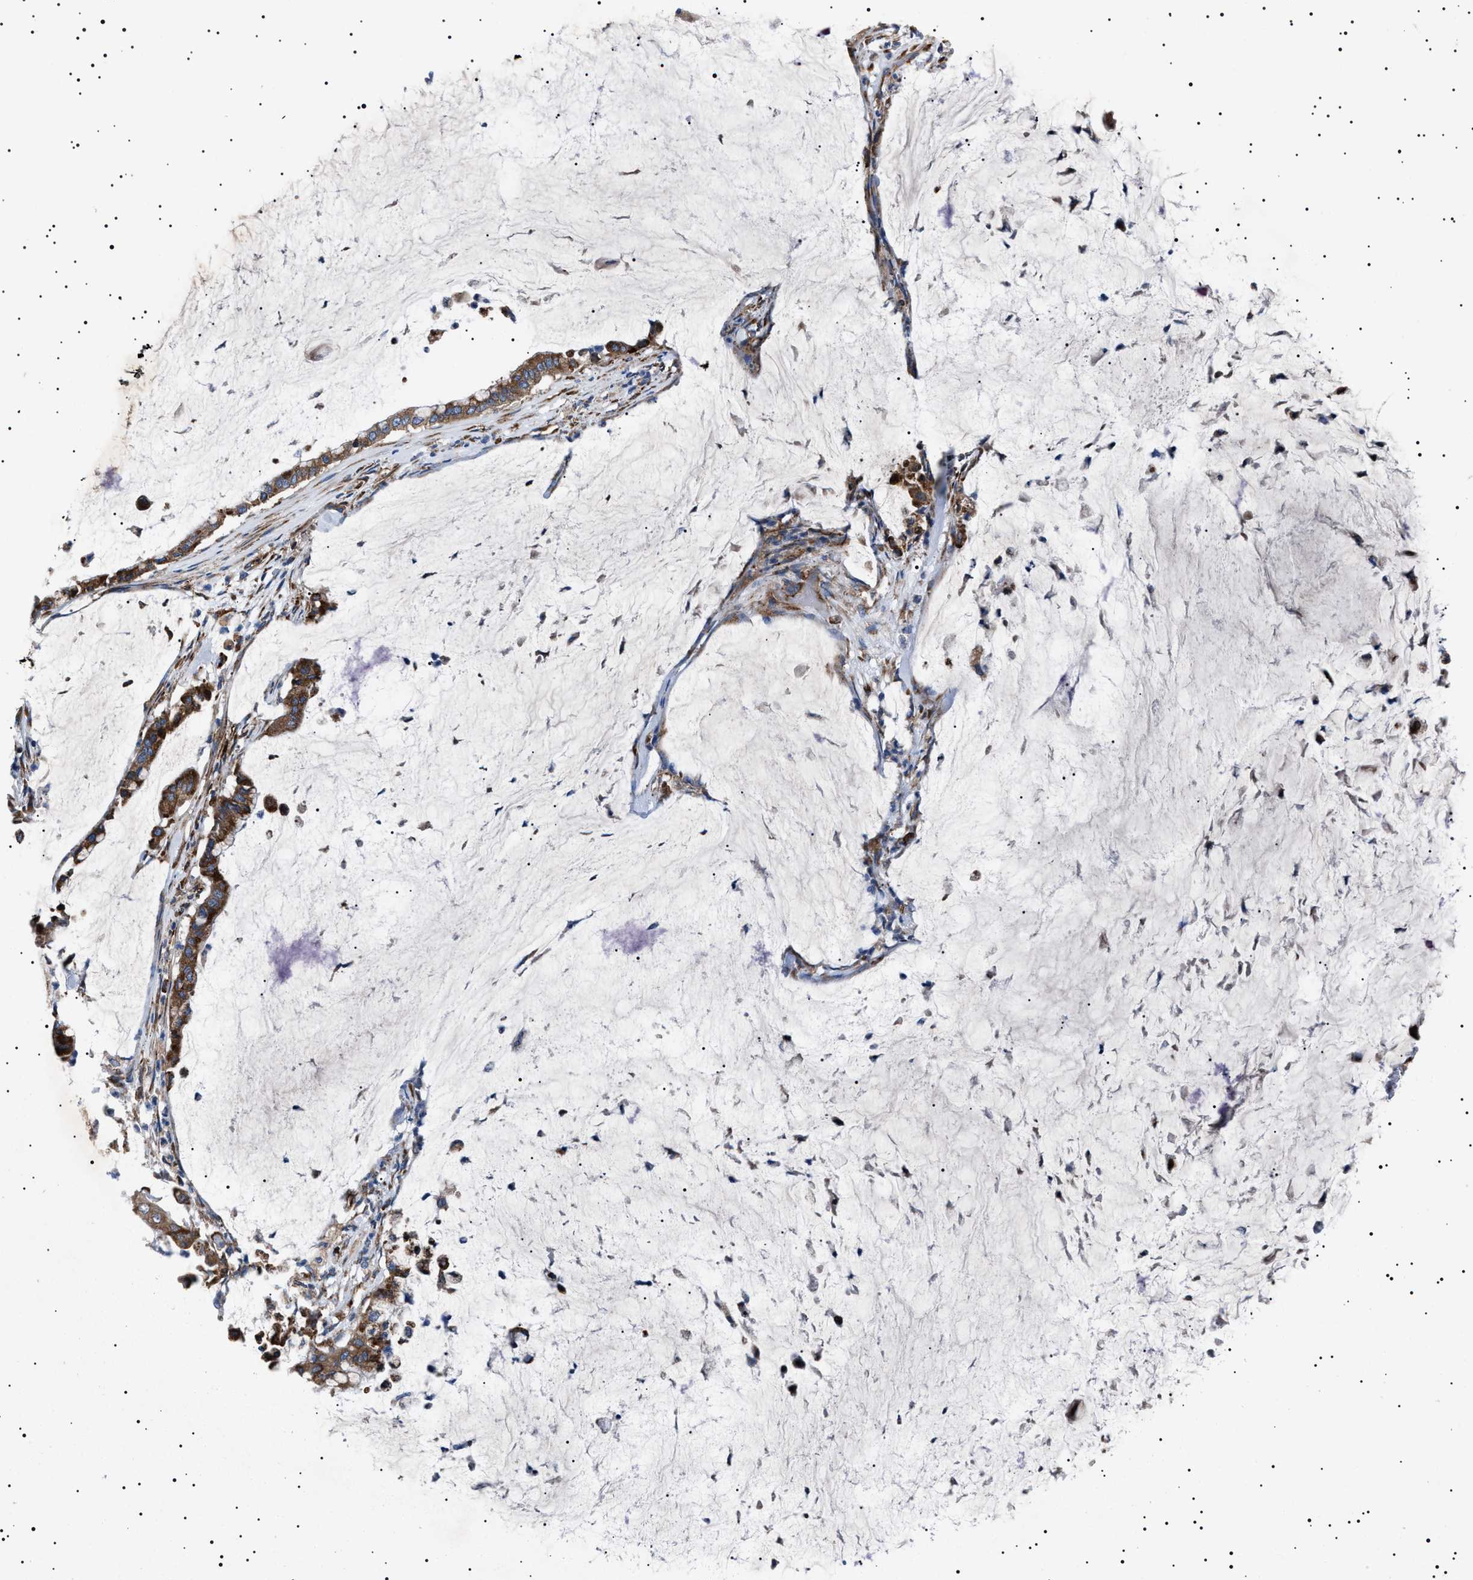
{"staining": {"intensity": "moderate", "quantity": ">75%", "location": "cytoplasmic/membranous"}, "tissue": "pancreatic cancer", "cell_type": "Tumor cells", "image_type": "cancer", "snomed": [{"axis": "morphology", "description": "Adenocarcinoma, NOS"}, {"axis": "topography", "description": "Pancreas"}], "caption": "Human pancreatic cancer stained for a protein (brown) shows moderate cytoplasmic/membranous positive positivity in approximately >75% of tumor cells.", "gene": "TOP1MT", "patient": {"sex": "male", "age": 41}}